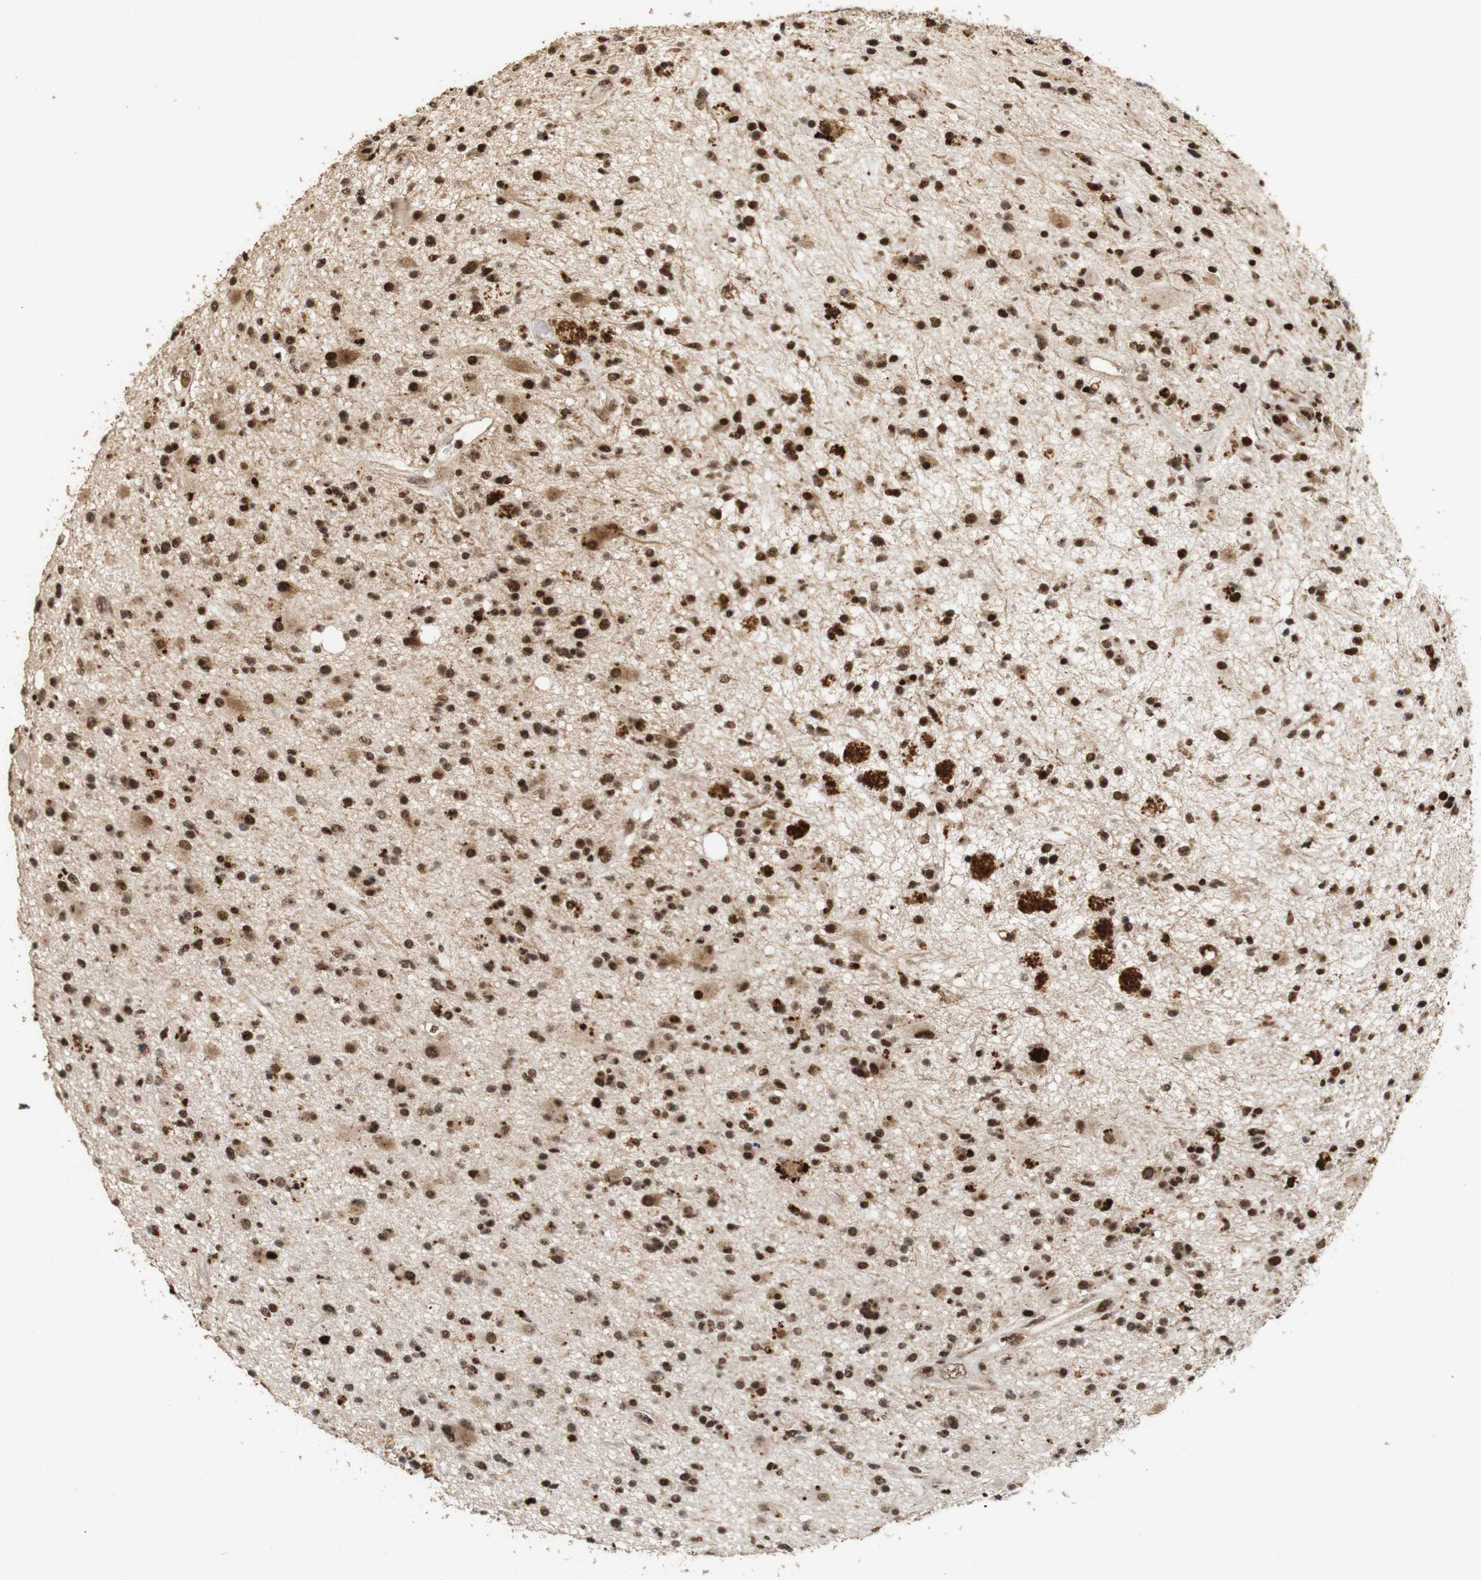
{"staining": {"intensity": "strong", "quantity": ">75%", "location": "cytoplasmic/membranous,nuclear"}, "tissue": "glioma", "cell_type": "Tumor cells", "image_type": "cancer", "snomed": [{"axis": "morphology", "description": "Glioma, malignant, High grade"}, {"axis": "topography", "description": "Brain"}], "caption": "Protein staining of high-grade glioma (malignant) tissue demonstrates strong cytoplasmic/membranous and nuclear staining in about >75% of tumor cells.", "gene": "PYM1", "patient": {"sex": "male", "age": 33}}